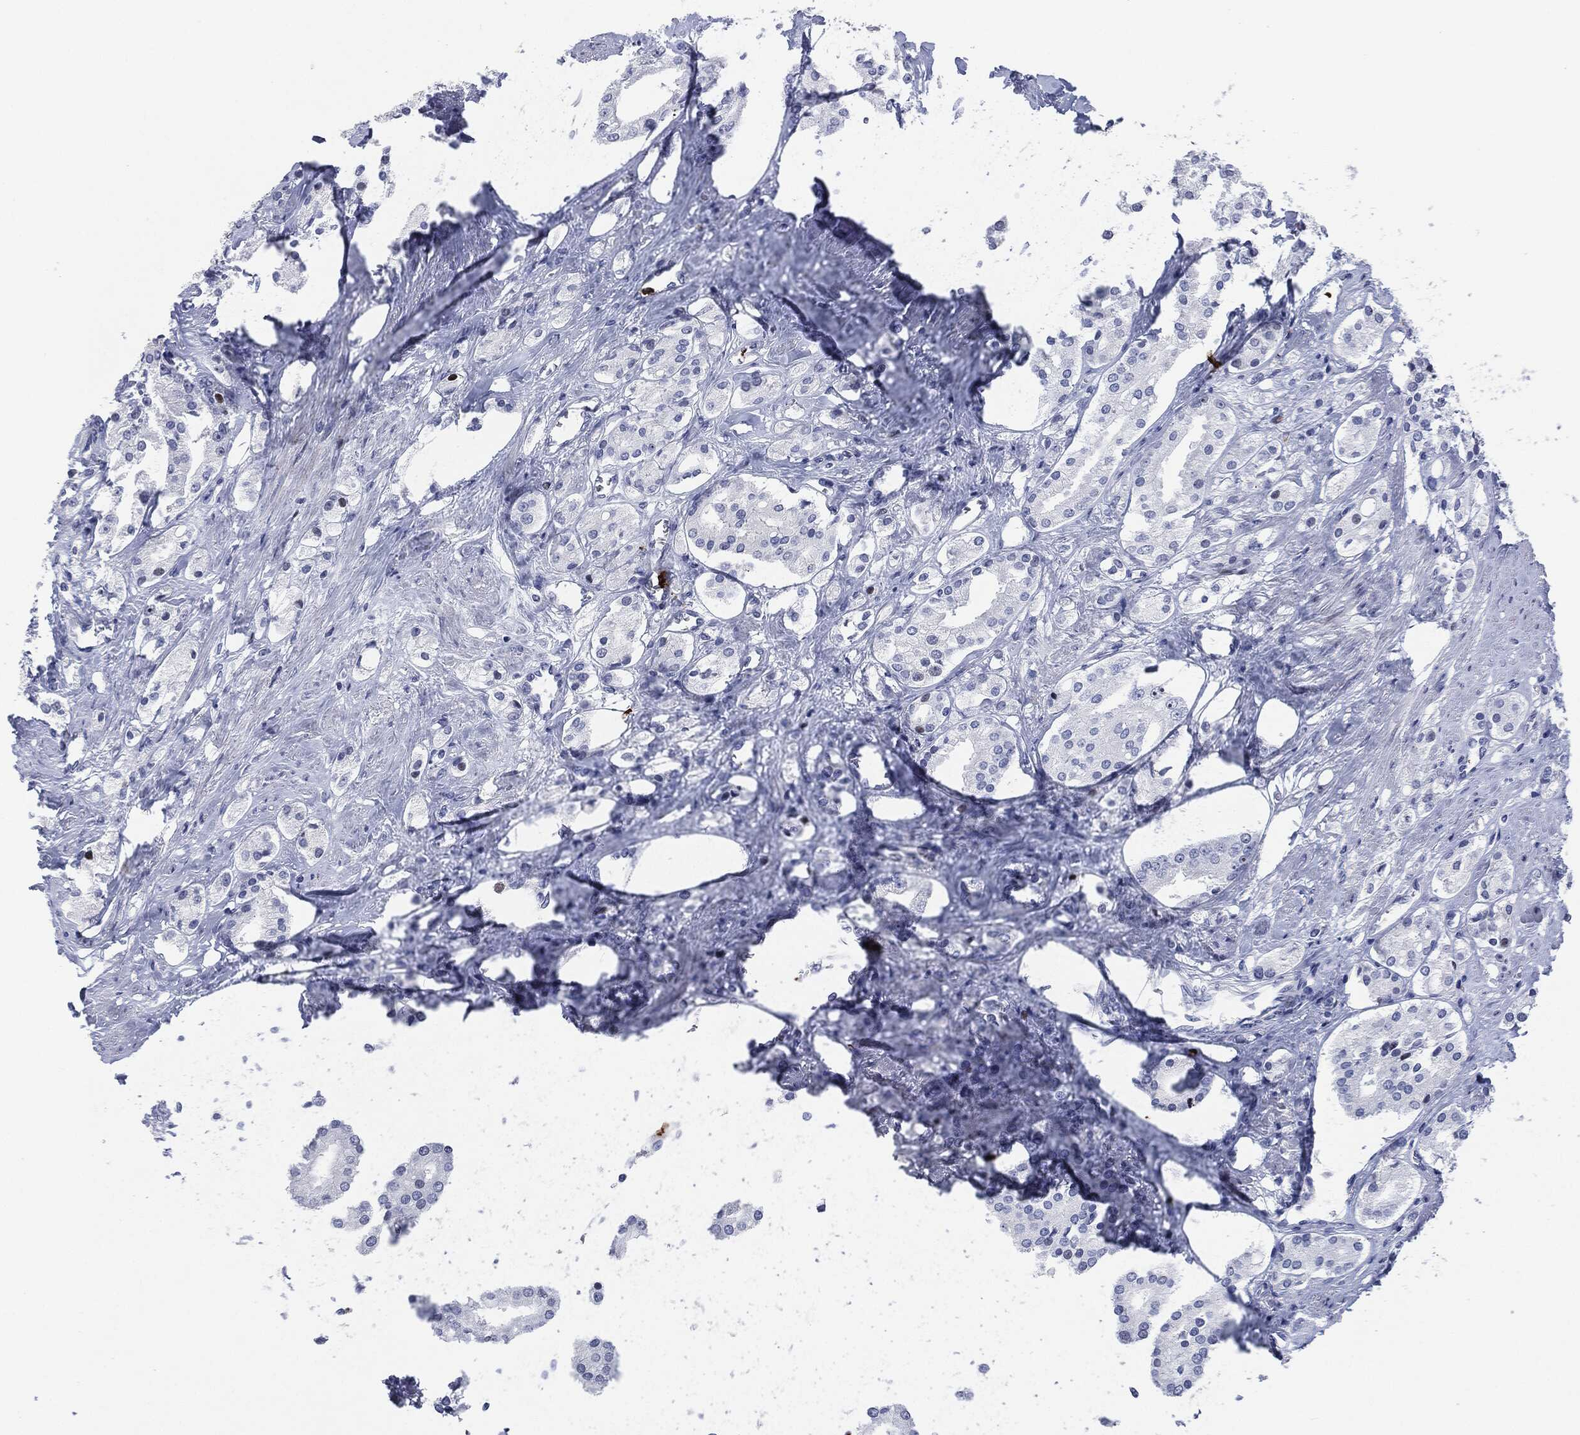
{"staining": {"intensity": "negative", "quantity": "none", "location": "none"}, "tissue": "prostate cancer", "cell_type": "Tumor cells", "image_type": "cancer", "snomed": [{"axis": "morphology", "description": "Adenocarcinoma, NOS"}, {"axis": "topography", "description": "Prostate and seminal vesicle, NOS"}, {"axis": "topography", "description": "Prostate"}], "caption": "Protein analysis of prostate adenocarcinoma reveals no significant staining in tumor cells.", "gene": "MPO", "patient": {"sex": "male", "age": 67}}